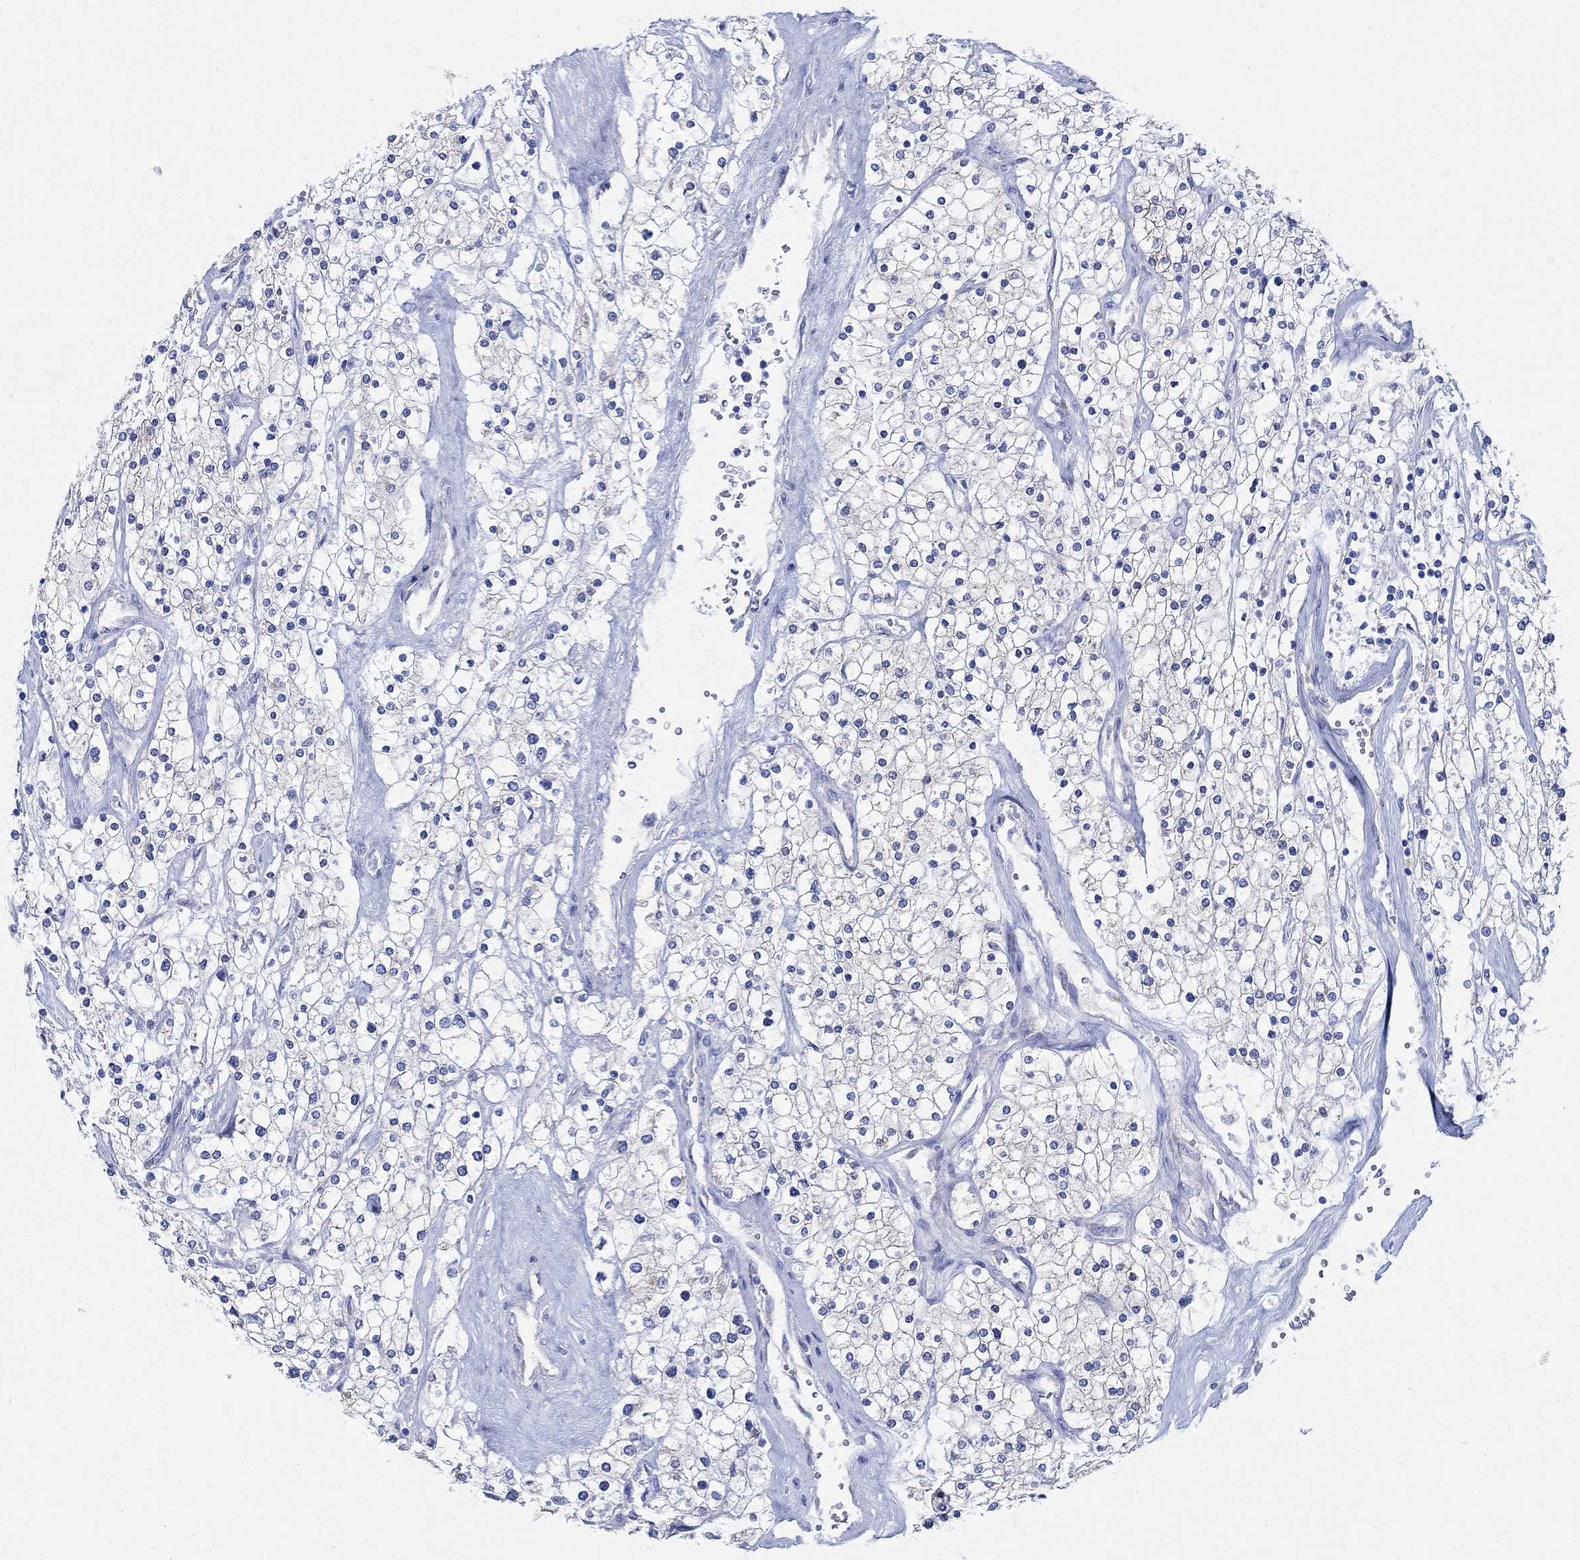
{"staining": {"intensity": "negative", "quantity": "none", "location": "none"}, "tissue": "renal cancer", "cell_type": "Tumor cells", "image_type": "cancer", "snomed": [{"axis": "morphology", "description": "Adenocarcinoma, NOS"}, {"axis": "topography", "description": "Kidney"}], "caption": "The micrograph reveals no significant staining in tumor cells of adenocarcinoma (renal).", "gene": "ZDHHC14", "patient": {"sex": "male", "age": 80}}